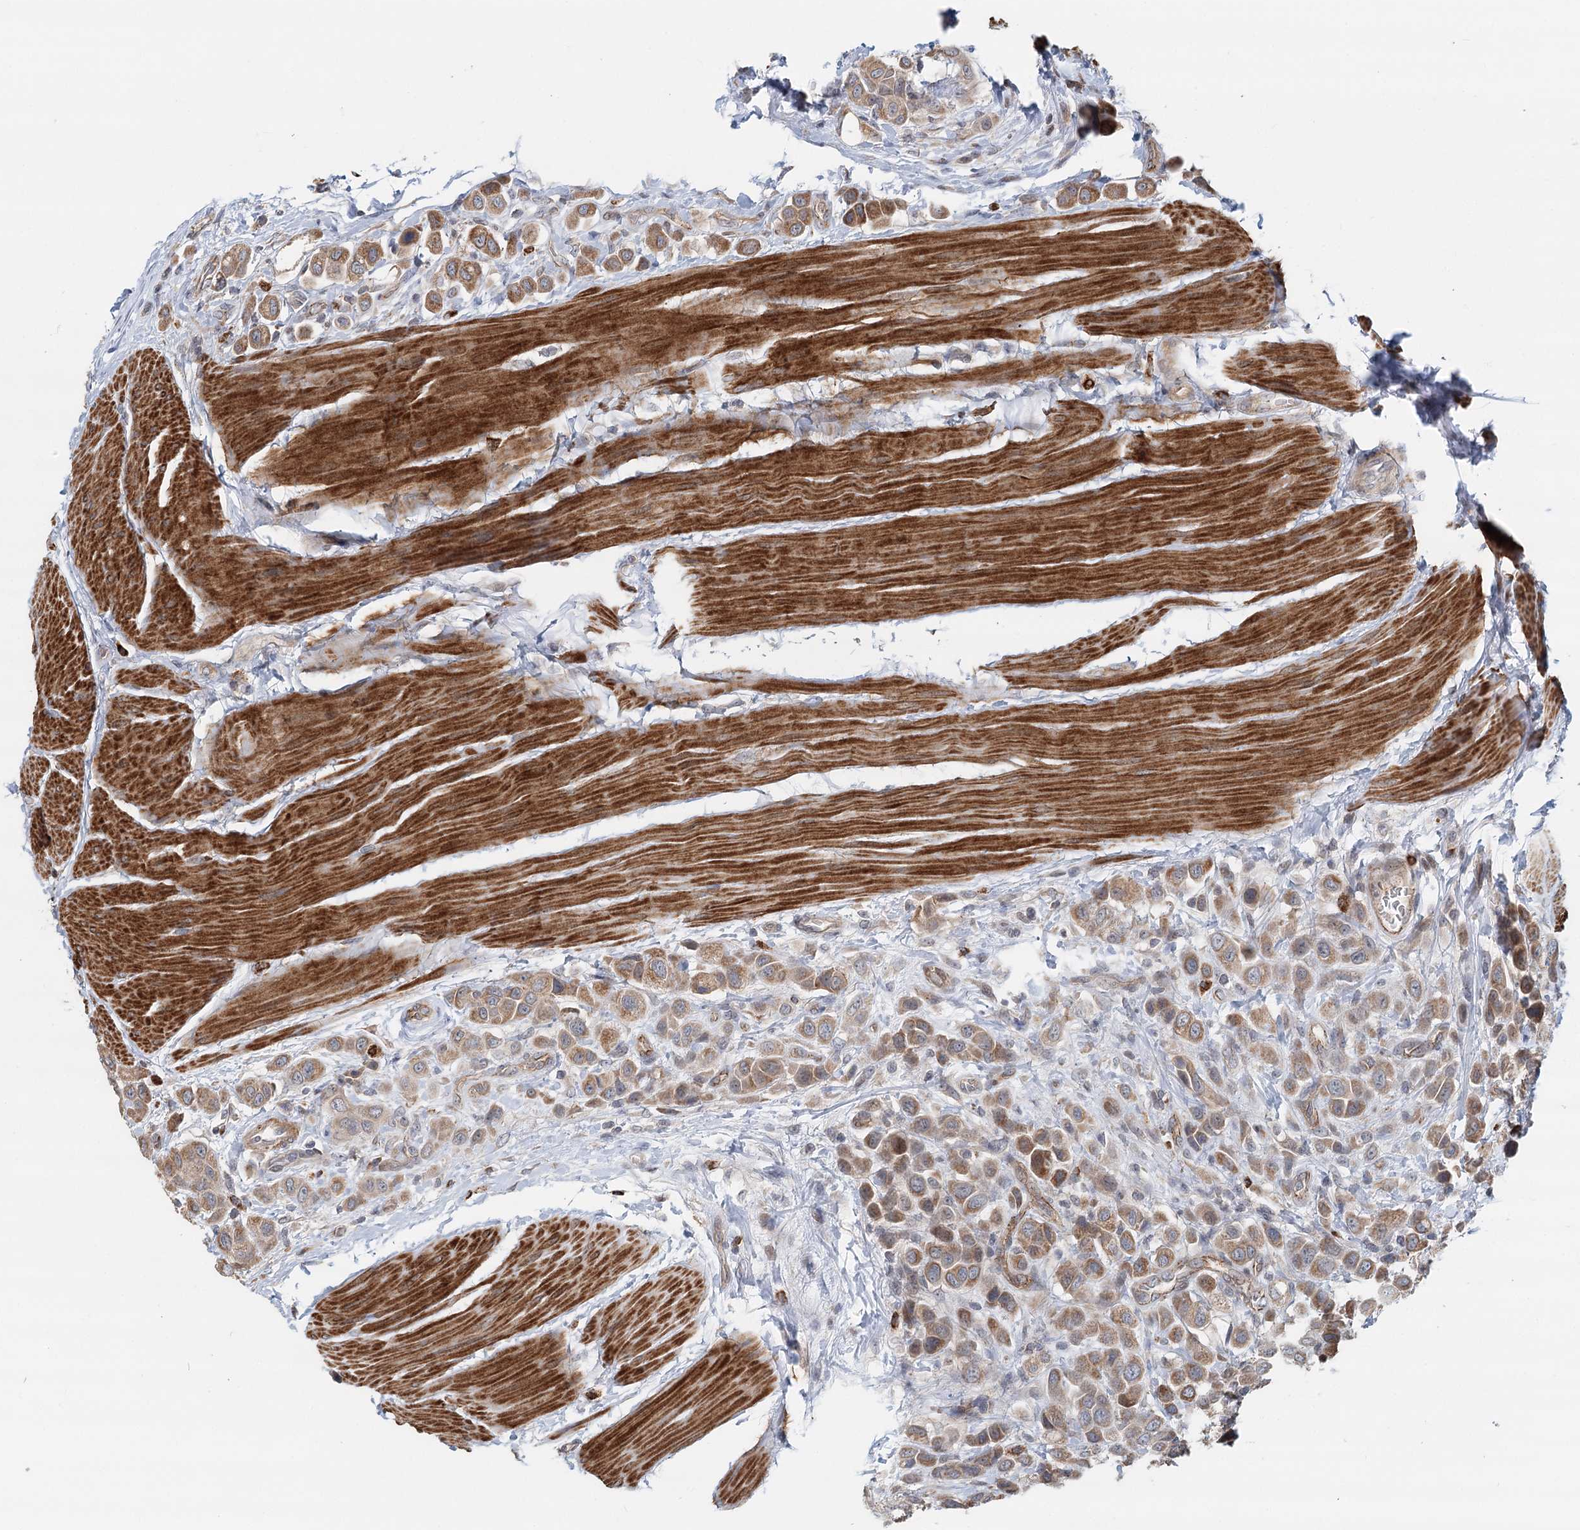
{"staining": {"intensity": "moderate", "quantity": ">75%", "location": "cytoplasmic/membranous"}, "tissue": "urothelial cancer", "cell_type": "Tumor cells", "image_type": "cancer", "snomed": [{"axis": "morphology", "description": "Urothelial carcinoma, High grade"}, {"axis": "topography", "description": "Urinary bladder"}], "caption": "Immunohistochemical staining of human urothelial cancer demonstrates medium levels of moderate cytoplasmic/membranous staining in approximately >75% of tumor cells.", "gene": "RNF111", "patient": {"sex": "male", "age": 50}}